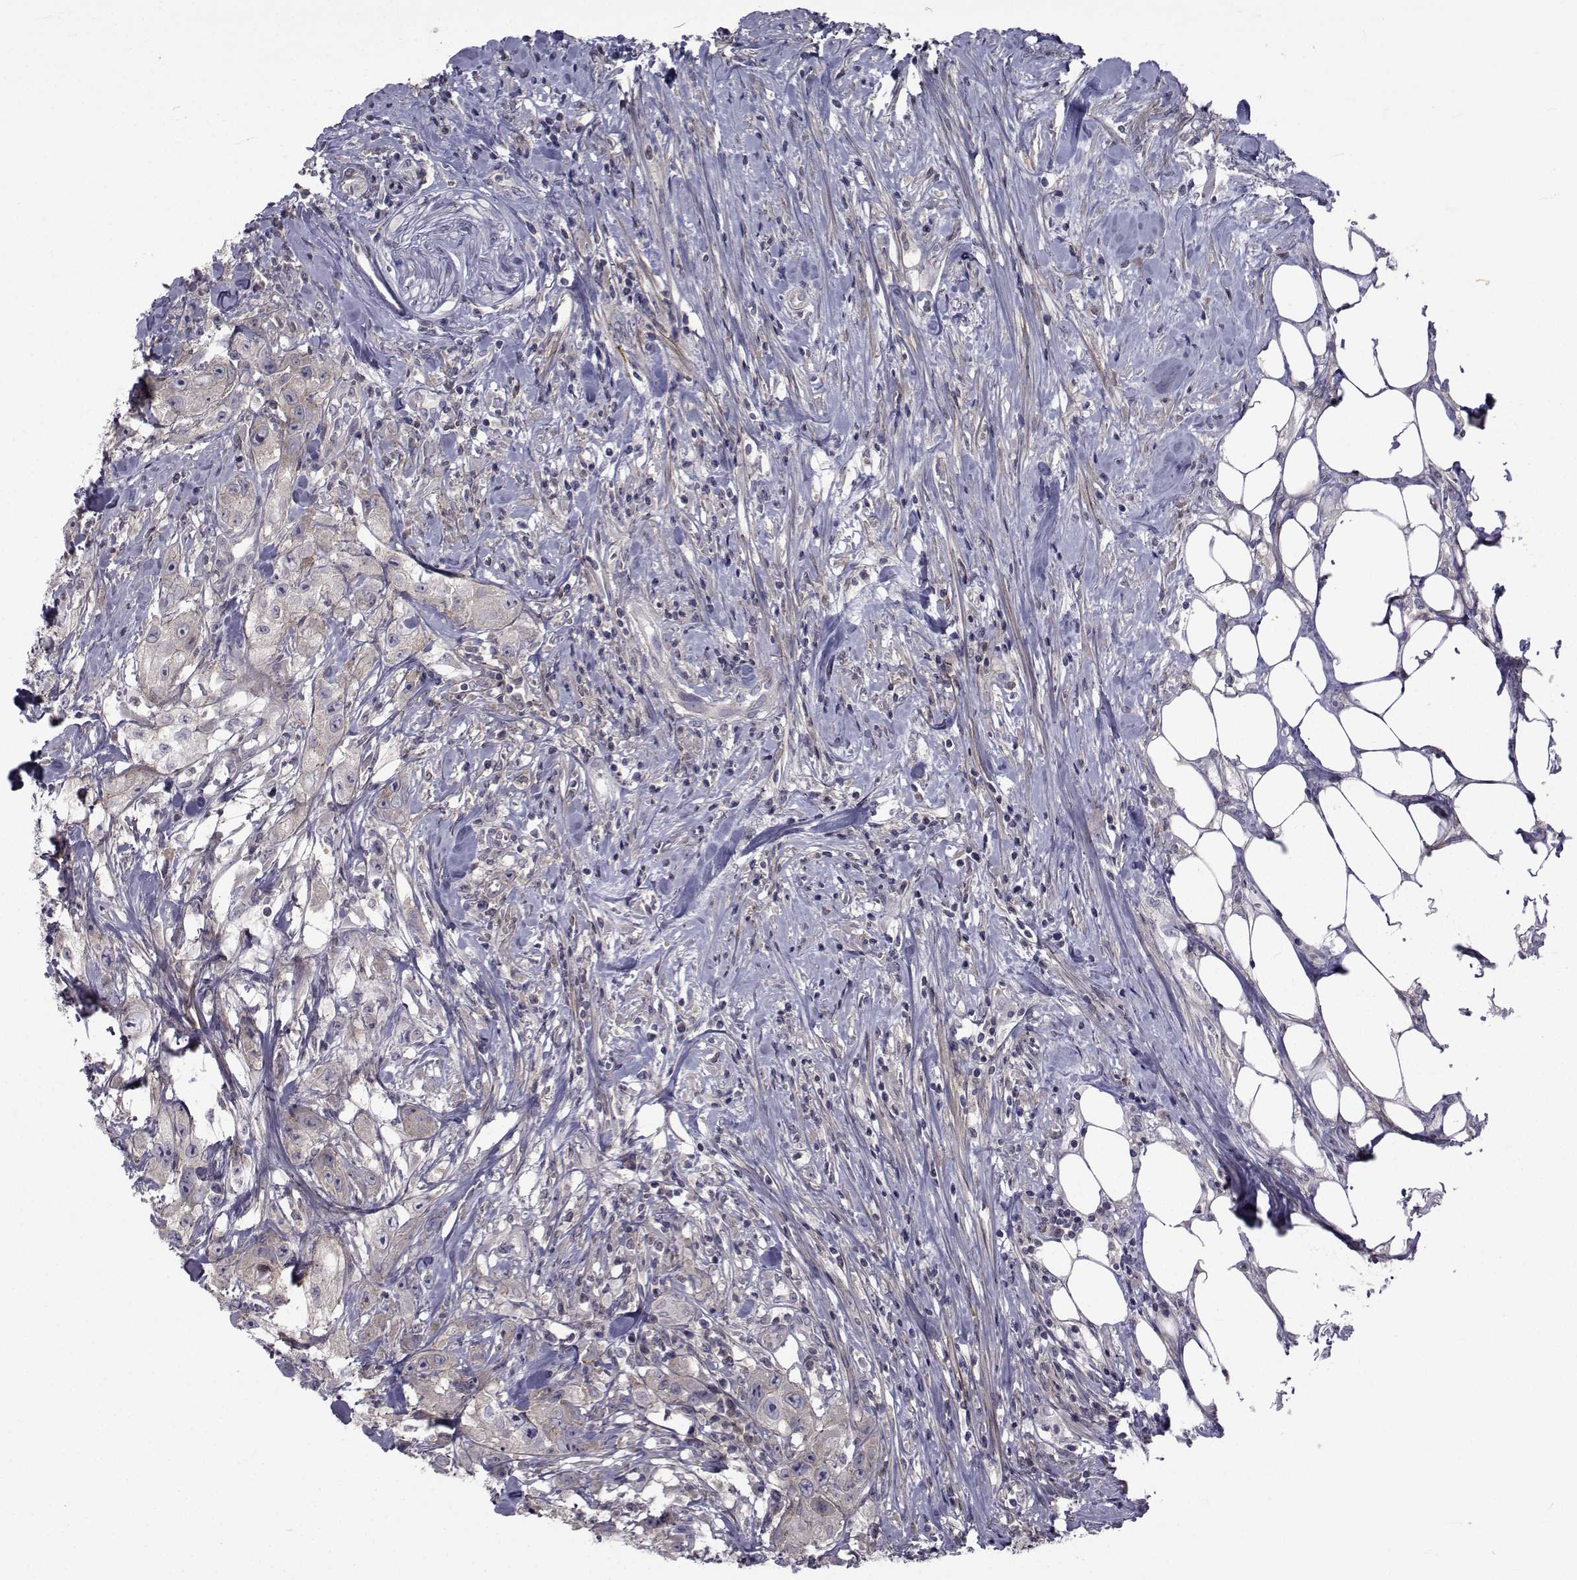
{"staining": {"intensity": "moderate", "quantity": "<25%", "location": "cytoplasmic/membranous"}, "tissue": "urothelial cancer", "cell_type": "Tumor cells", "image_type": "cancer", "snomed": [{"axis": "morphology", "description": "Urothelial carcinoma, High grade"}, {"axis": "topography", "description": "Urinary bladder"}], "caption": "High-grade urothelial carcinoma tissue shows moderate cytoplasmic/membranous expression in about <25% of tumor cells, visualized by immunohistochemistry. (DAB (3,3'-diaminobenzidine) IHC, brown staining for protein, blue staining for nuclei).", "gene": "SLC30A10", "patient": {"sex": "male", "age": 79}}